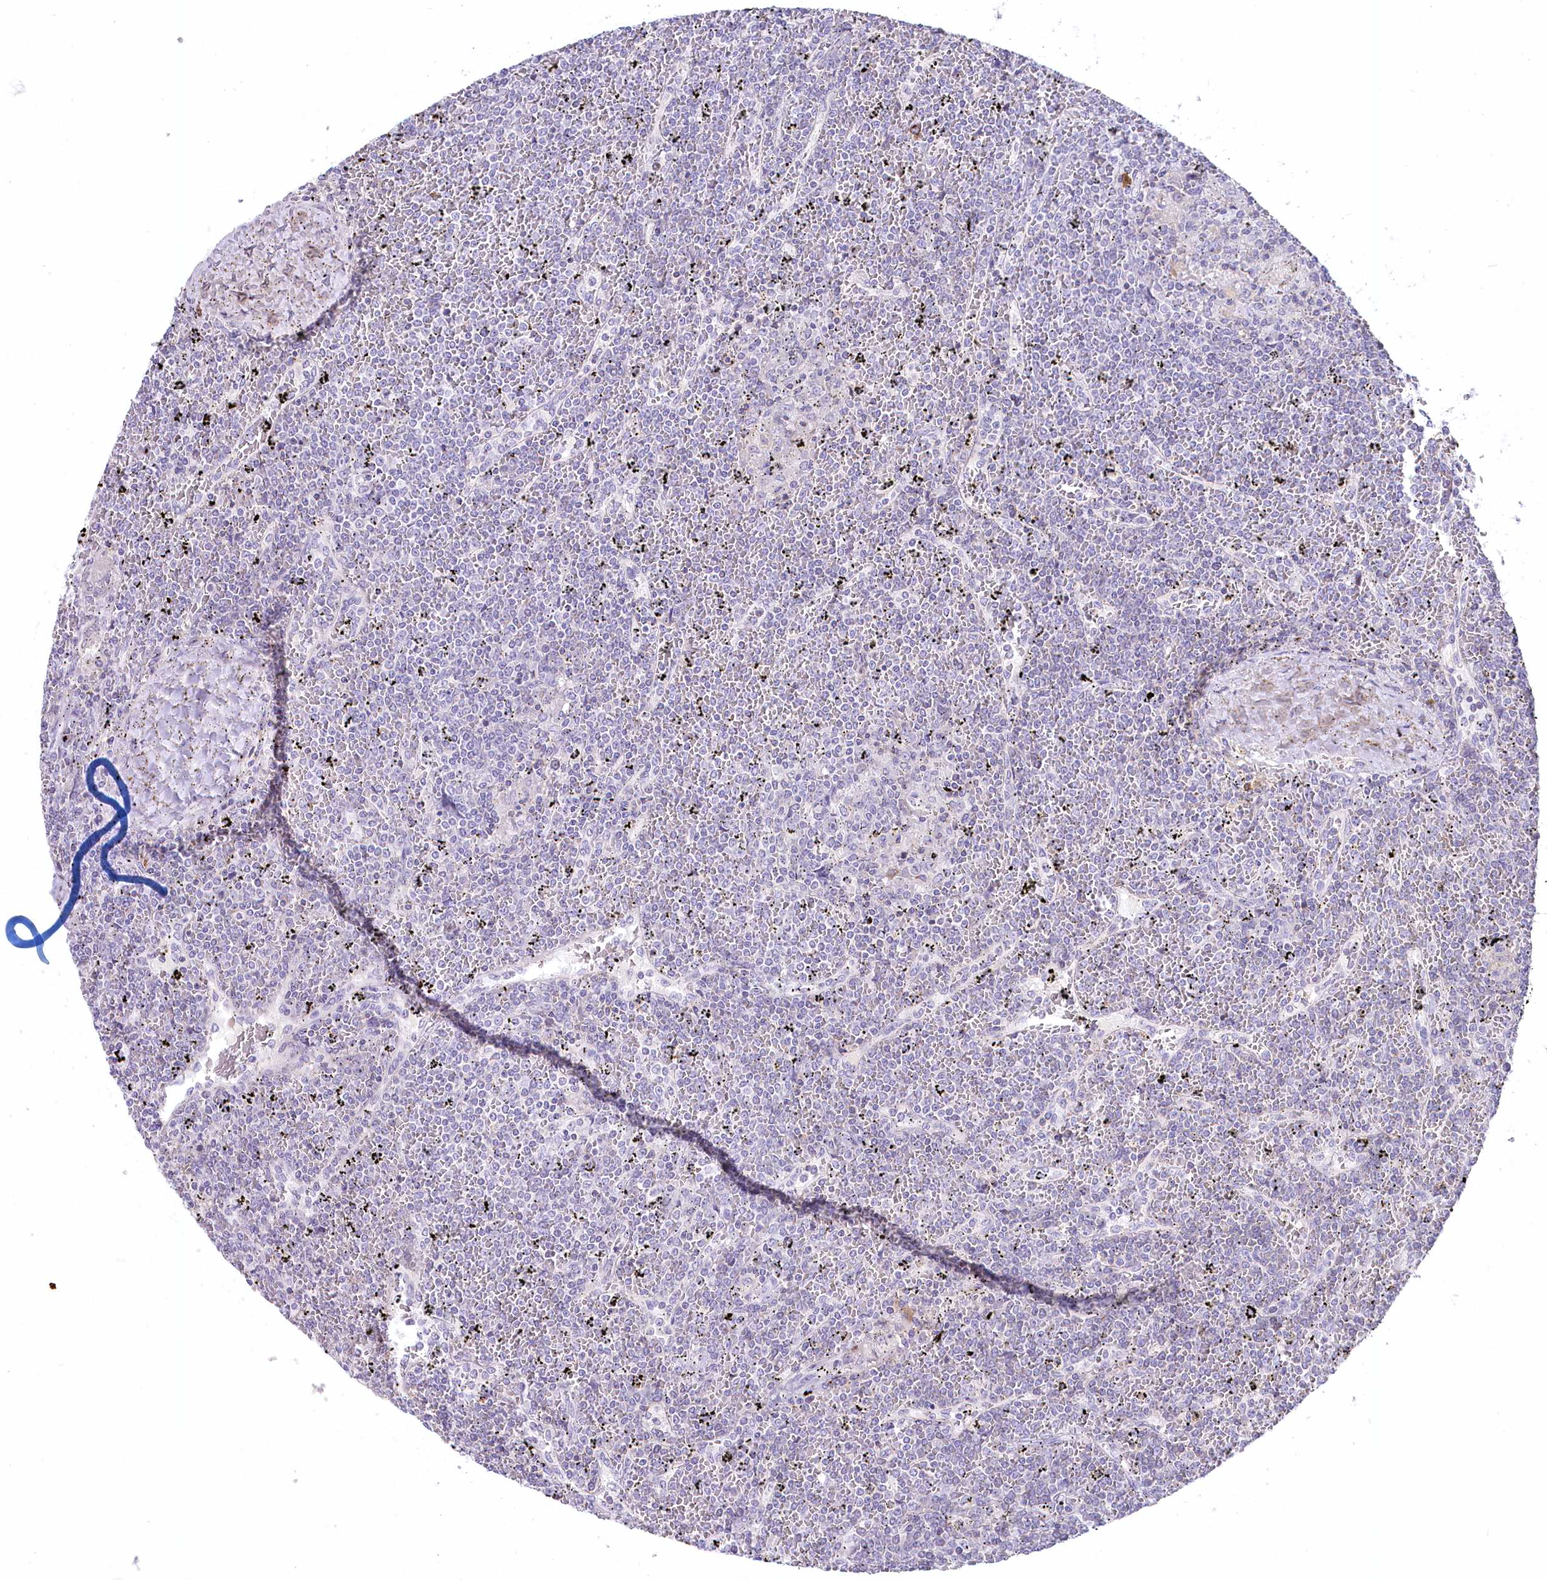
{"staining": {"intensity": "negative", "quantity": "none", "location": "none"}, "tissue": "lymphoma", "cell_type": "Tumor cells", "image_type": "cancer", "snomed": [{"axis": "morphology", "description": "Malignant lymphoma, non-Hodgkin's type, Low grade"}, {"axis": "topography", "description": "Spleen"}], "caption": "A micrograph of lymphoma stained for a protein shows no brown staining in tumor cells. (Brightfield microscopy of DAB immunohistochemistry (IHC) at high magnification).", "gene": "MYOZ1", "patient": {"sex": "female", "age": 19}}